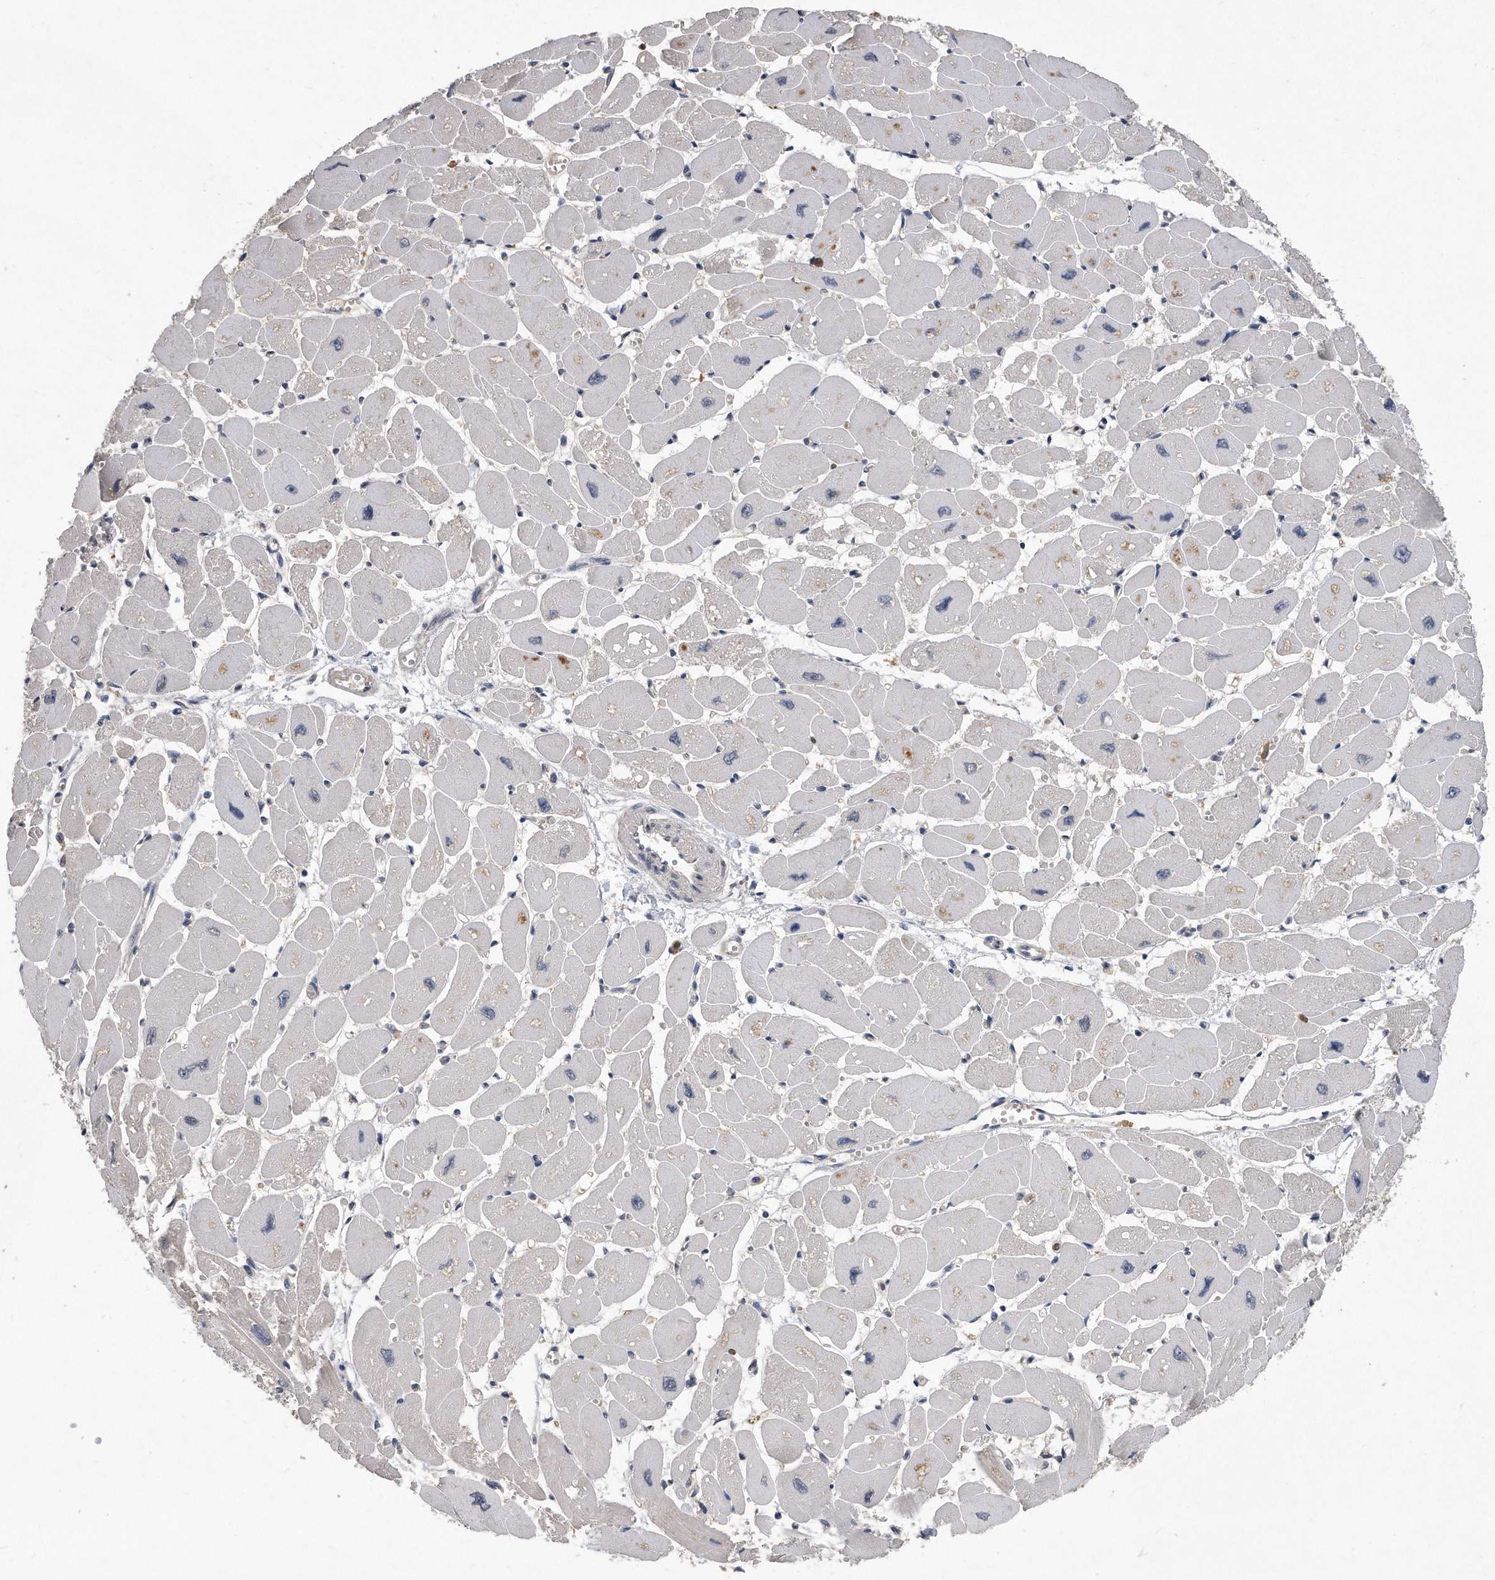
{"staining": {"intensity": "weak", "quantity": "<25%", "location": "cytoplasmic/membranous"}, "tissue": "heart muscle", "cell_type": "Cardiomyocytes", "image_type": "normal", "snomed": [{"axis": "morphology", "description": "Normal tissue, NOS"}, {"axis": "topography", "description": "Heart"}], "caption": "Image shows no protein positivity in cardiomyocytes of benign heart muscle. (Immunohistochemistry, brightfield microscopy, high magnification).", "gene": "HOMER3", "patient": {"sex": "female", "age": 54}}